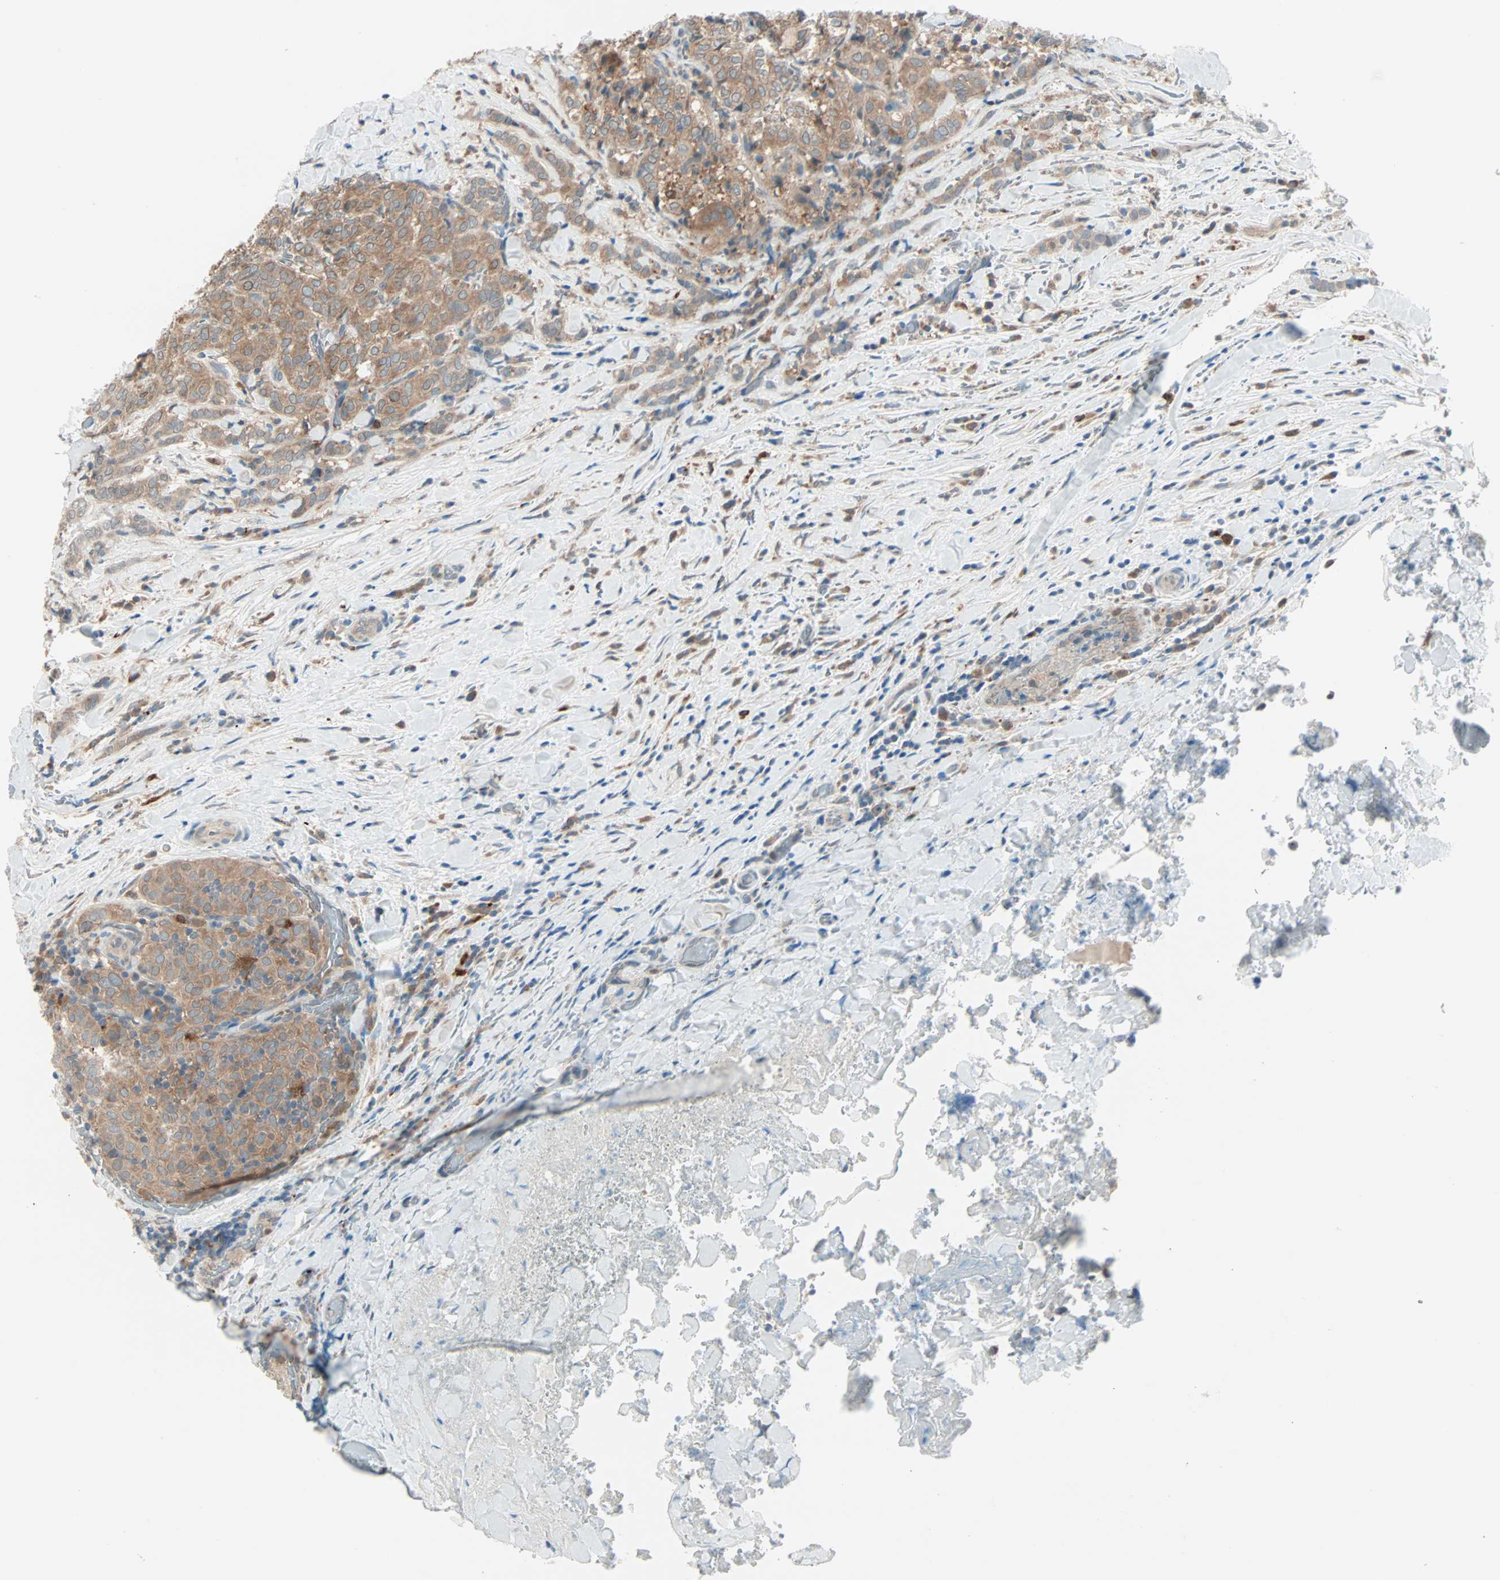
{"staining": {"intensity": "moderate", "quantity": ">75%", "location": "cytoplasmic/membranous"}, "tissue": "thyroid cancer", "cell_type": "Tumor cells", "image_type": "cancer", "snomed": [{"axis": "morphology", "description": "Normal tissue, NOS"}, {"axis": "morphology", "description": "Papillary adenocarcinoma, NOS"}, {"axis": "topography", "description": "Thyroid gland"}], "caption": "This is an image of immunohistochemistry staining of thyroid cancer, which shows moderate staining in the cytoplasmic/membranous of tumor cells.", "gene": "SMIM8", "patient": {"sex": "female", "age": 30}}